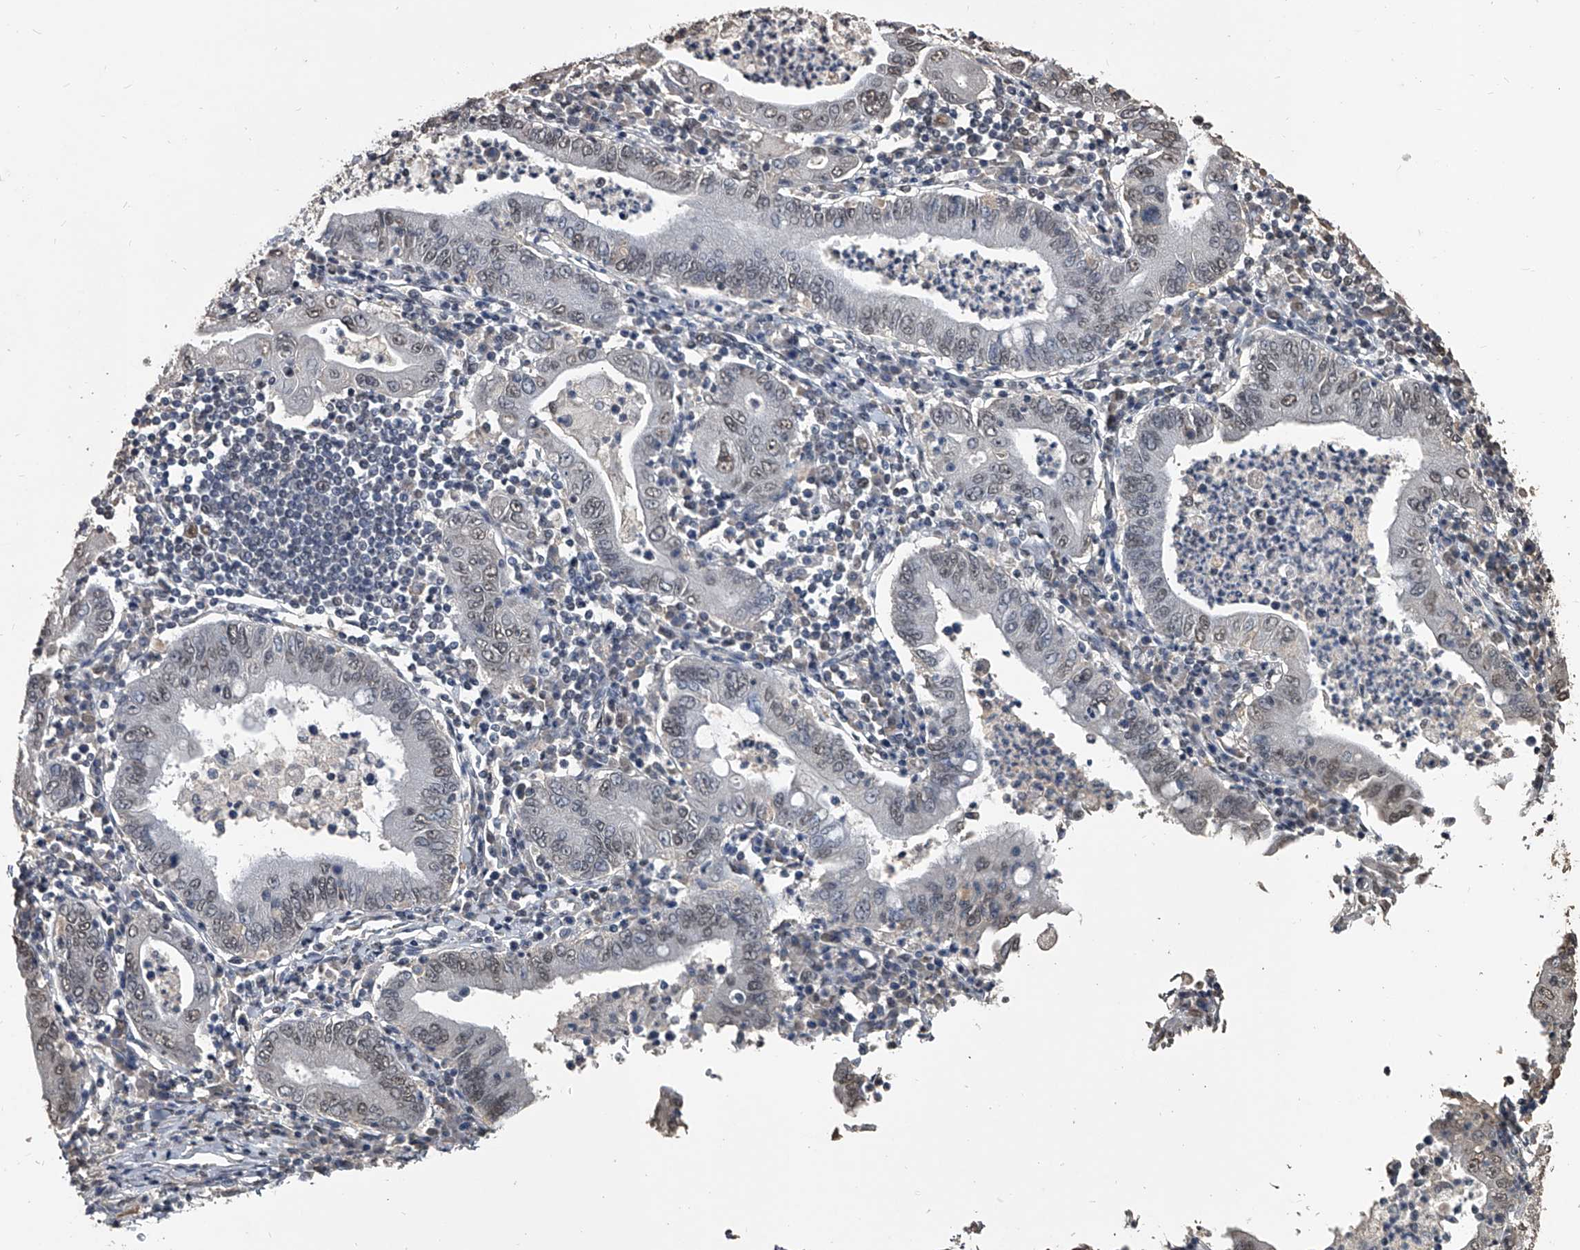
{"staining": {"intensity": "weak", "quantity": "25%-75%", "location": "nuclear"}, "tissue": "stomach cancer", "cell_type": "Tumor cells", "image_type": "cancer", "snomed": [{"axis": "morphology", "description": "Normal tissue, NOS"}, {"axis": "morphology", "description": "Adenocarcinoma, NOS"}, {"axis": "topography", "description": "Esophagus"}, {"axis": "topography", "description": "Stomach, upper"}, {"axis": "topography", "description": "Peripheral nerve tissue"}], "caption": "High-magnification brightfield microscopy of adenocarcinoma (stomach) stained with DAB (brown) and counterstained with hematoxylin (blue). tumor cells exhibit weak nuclear expression is appreciated in about25%-75% of cells.", "gene": "MATR3", "patient": {"sex": "male", "age": 62}}